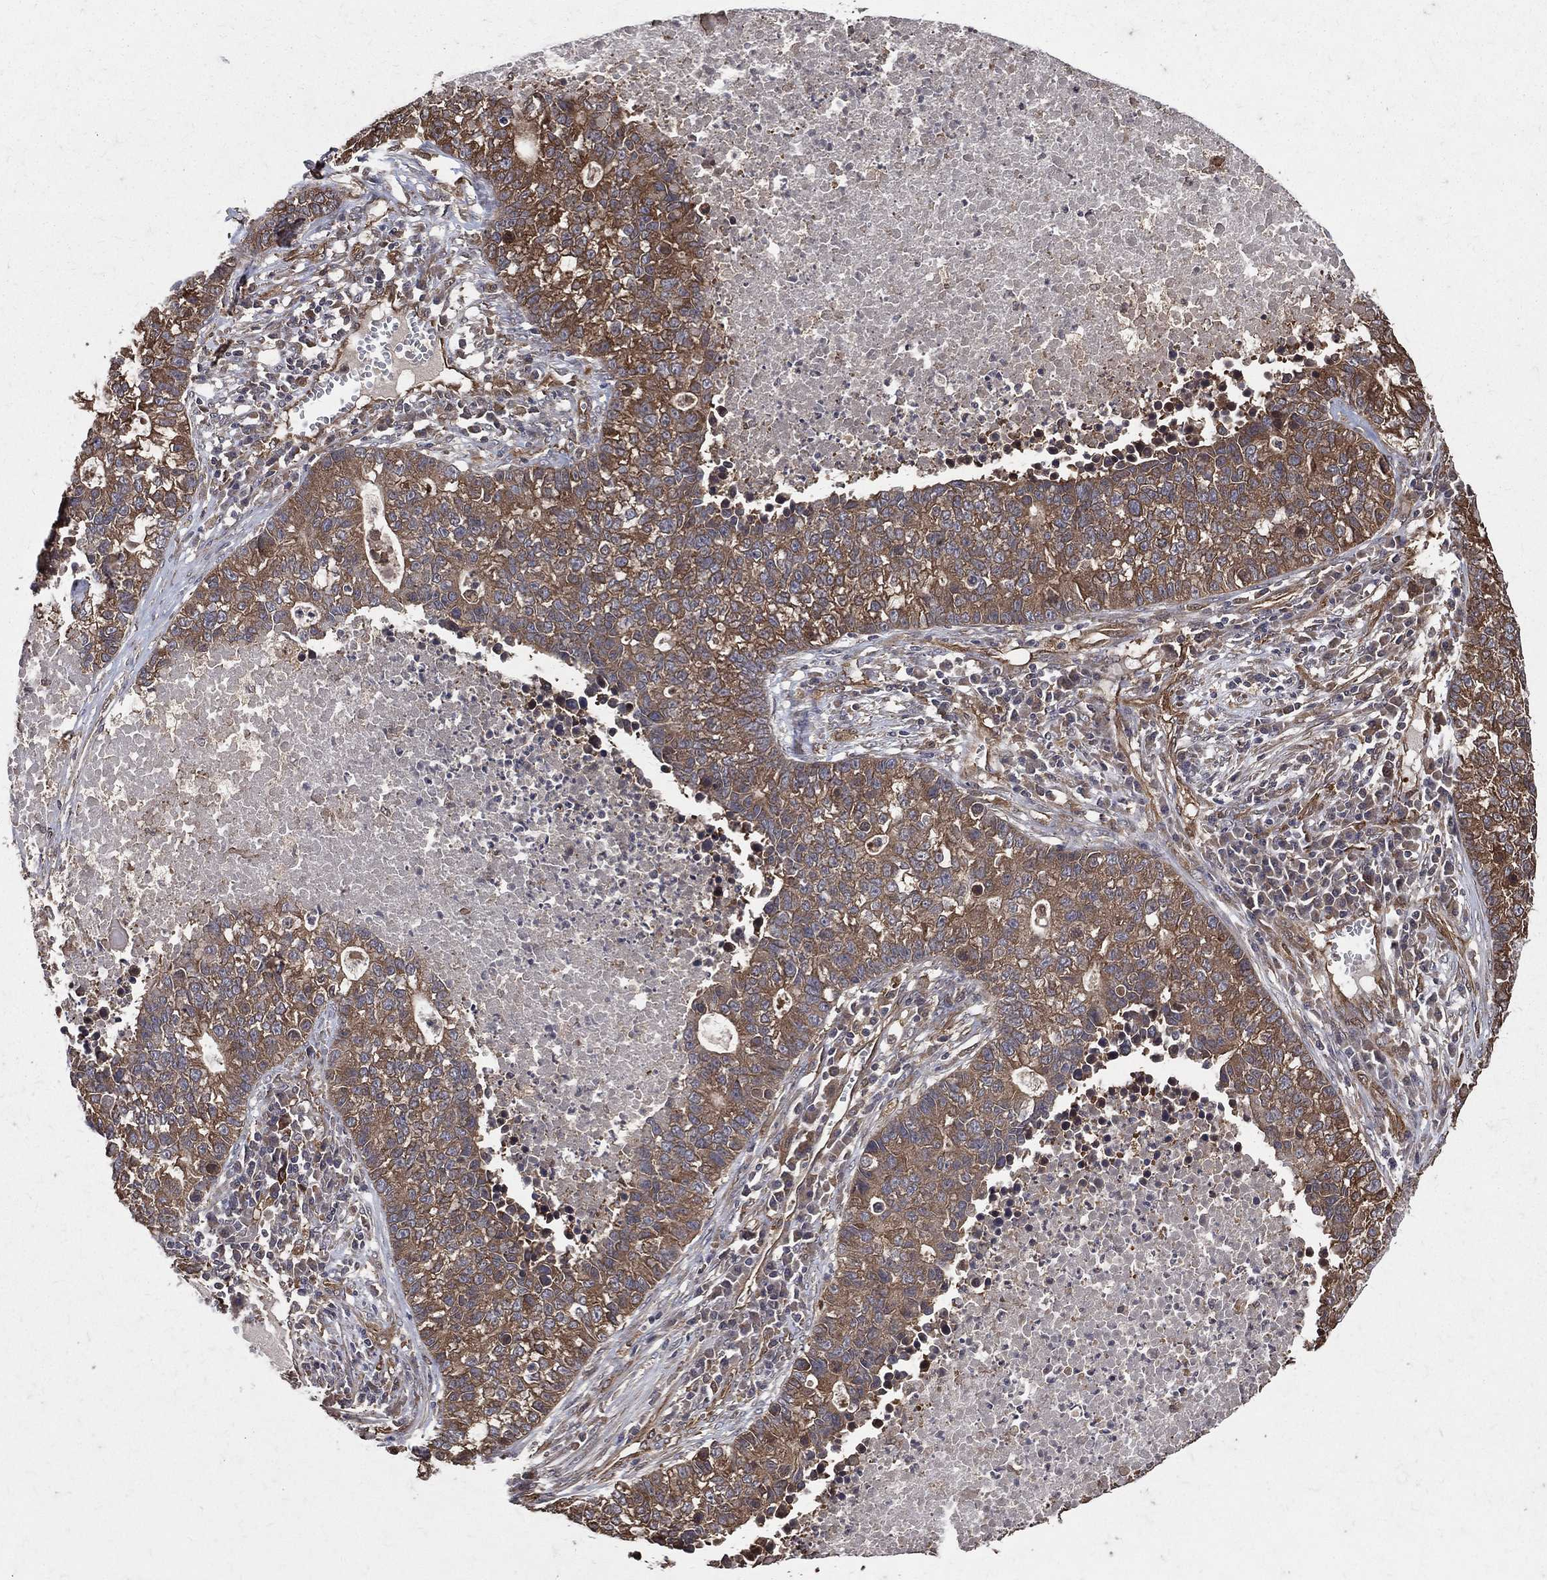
{"staining": {"intensity": "moderate", "quantity": "25%-75%", "location": "cytoplasmic/membranous"}, "tissue": "lung cancer", "cell_type": "Tumor cells", "image_type": "cancer", "snomed": [{"axis": "morphology", "description": "Adenocarcinoma, NOS"}, {"axis": "topography", "description": "Lung"}], "caption": "Immunohistochemistry (IHC) of human adenocarcinoma (lung) exhibits medium levels of moderate cytoplasmic/membranous expression in about 25%-75% of tumor cells. The protein of interest is stained brown, and the nuclei are stained in blue (DAB (3,3'-diaminobenzidine) IHC with brightfield microscopy, high magnification).", "gene": "DPYSL2", "patient": {"sex": "male", "age": 57}}